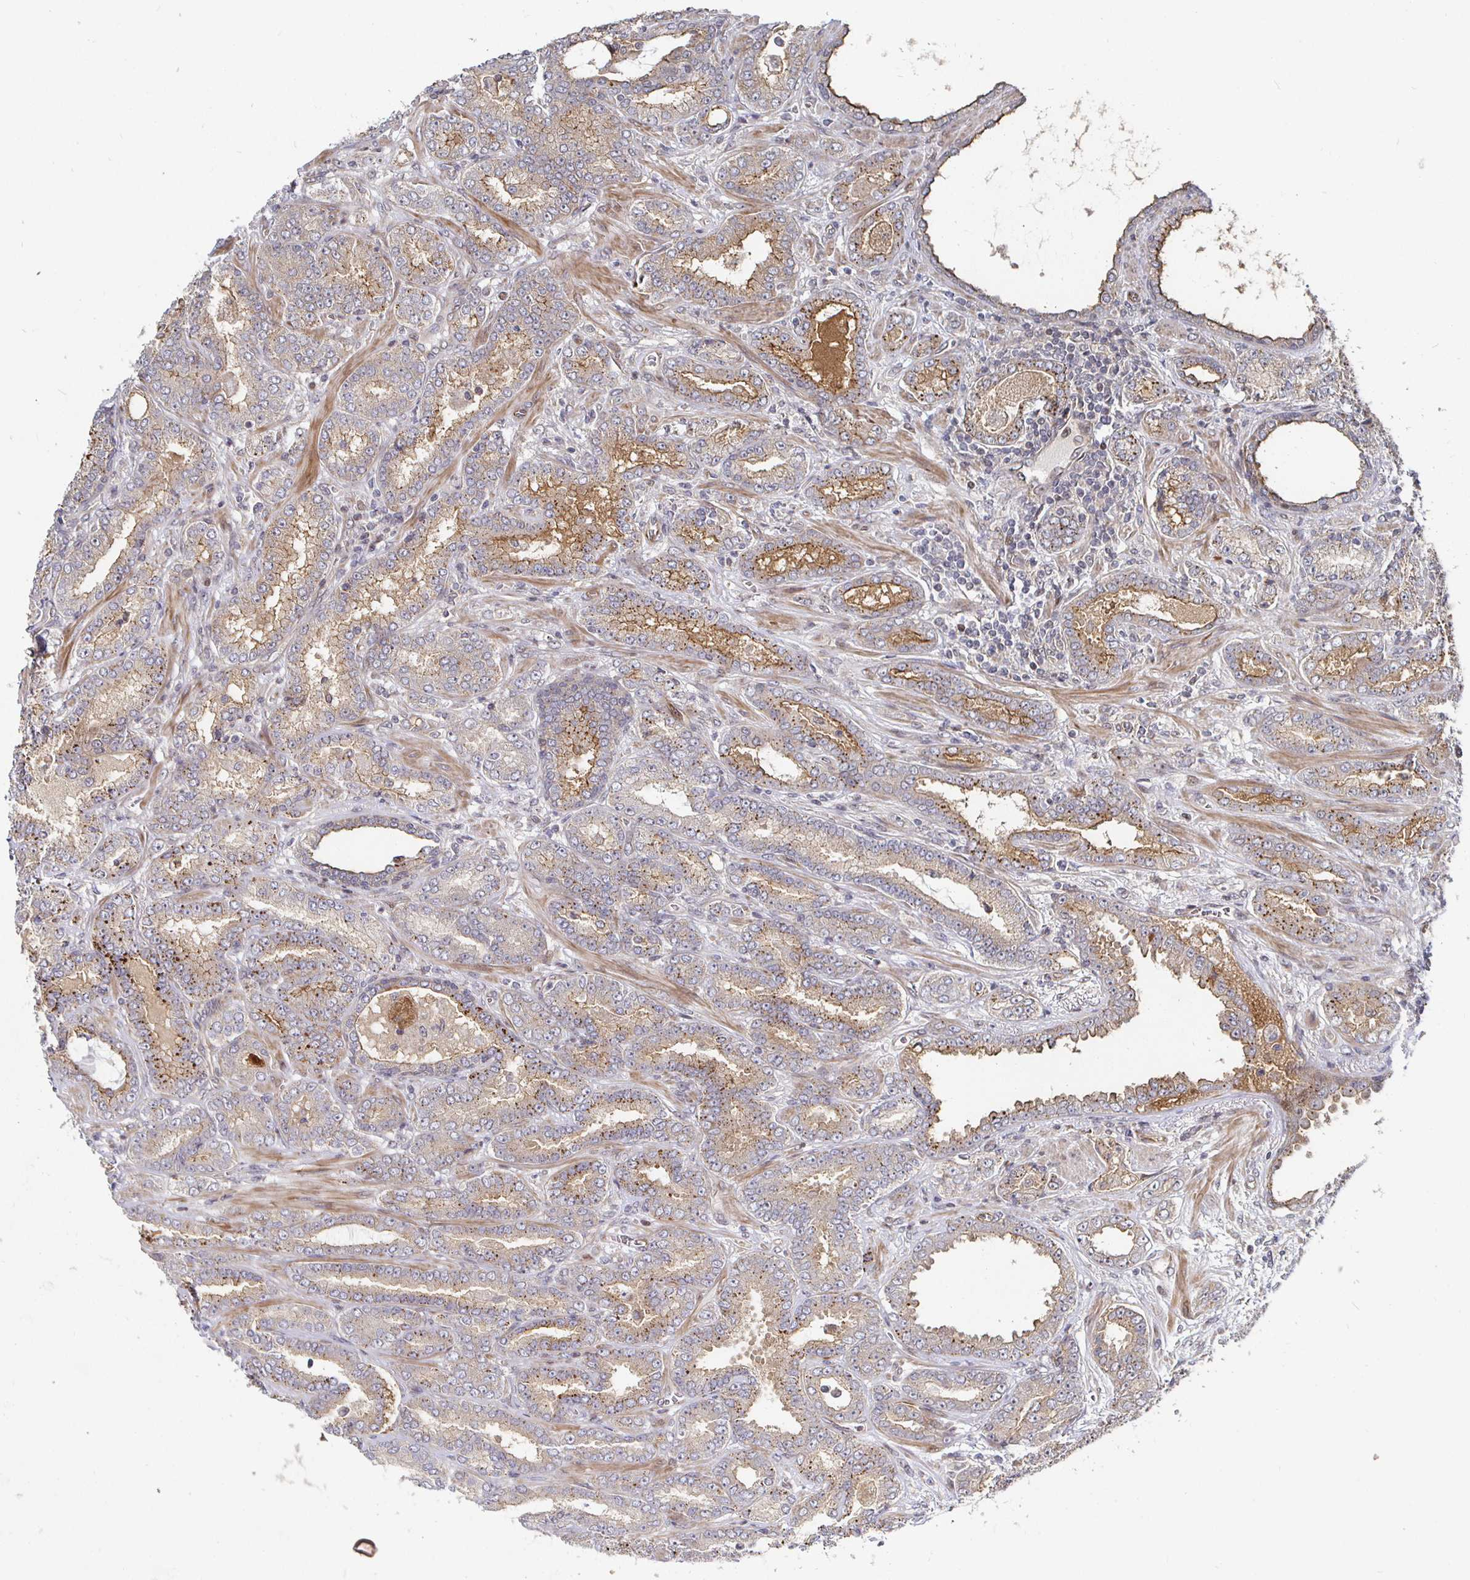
{"staining": {"intensity": "moderate", "quantity": "25%-75%", "location": "cytoplasmic/membranous"}, "tissue": "prostate cancer", "cell_type": "Tumor cells", "image_type": "cancer", "snomed": [{"axis": "morphology", "description": "Adenocarcinoma, High grade"}, {"axis": "topography", "description": "Prostate"}], "caption": "Adenocarcinoma (high-grade) (prostate) was stained to show a protein in brown. There is medium levels of moderate cytoplasmic/membranous positivity in approximately 25%-75% of tumor cells.", "gene": "TBKBP1", "patient": {"sex": "male", "age": 72}}